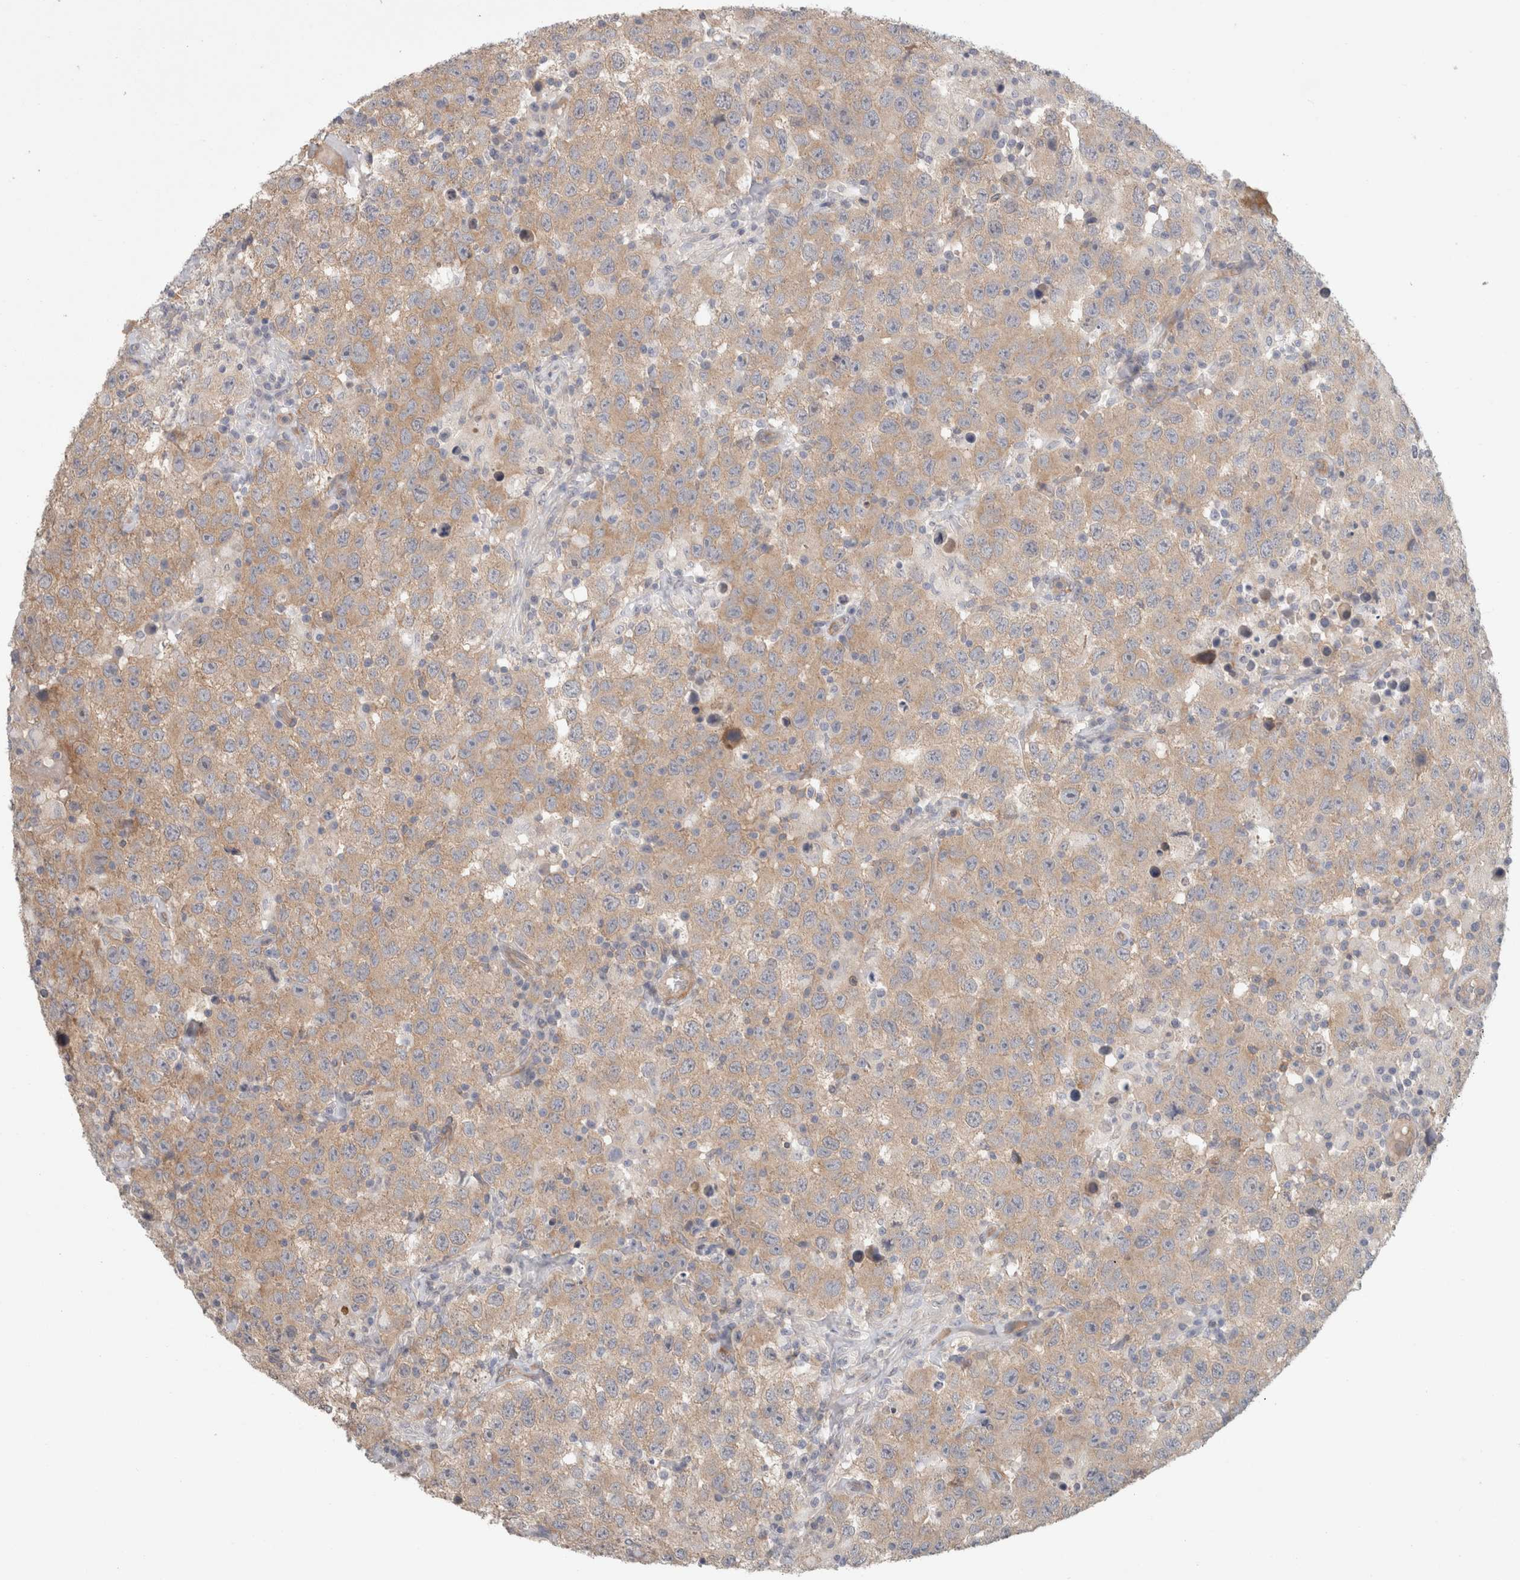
{"staining": {"intensity": "weak", "quantity": ">75%", "location": "cytoplasmic/membranous"}, "tissue": "testis cancer", "cell_type": "Tumor cells", "image_type": "cancer", "snomed": [{"axis": "morphology", "description": "Seminoma, NOS"}, {"axis": "topography", "description": "Testis"}], "caption": "Seminoma (testis) stained for a protein exhibits weak cytoplasmic/membranous positivity in tumor cells.", "gene": "RASAL2", "patient": {"sex": "male", "age": 41}}